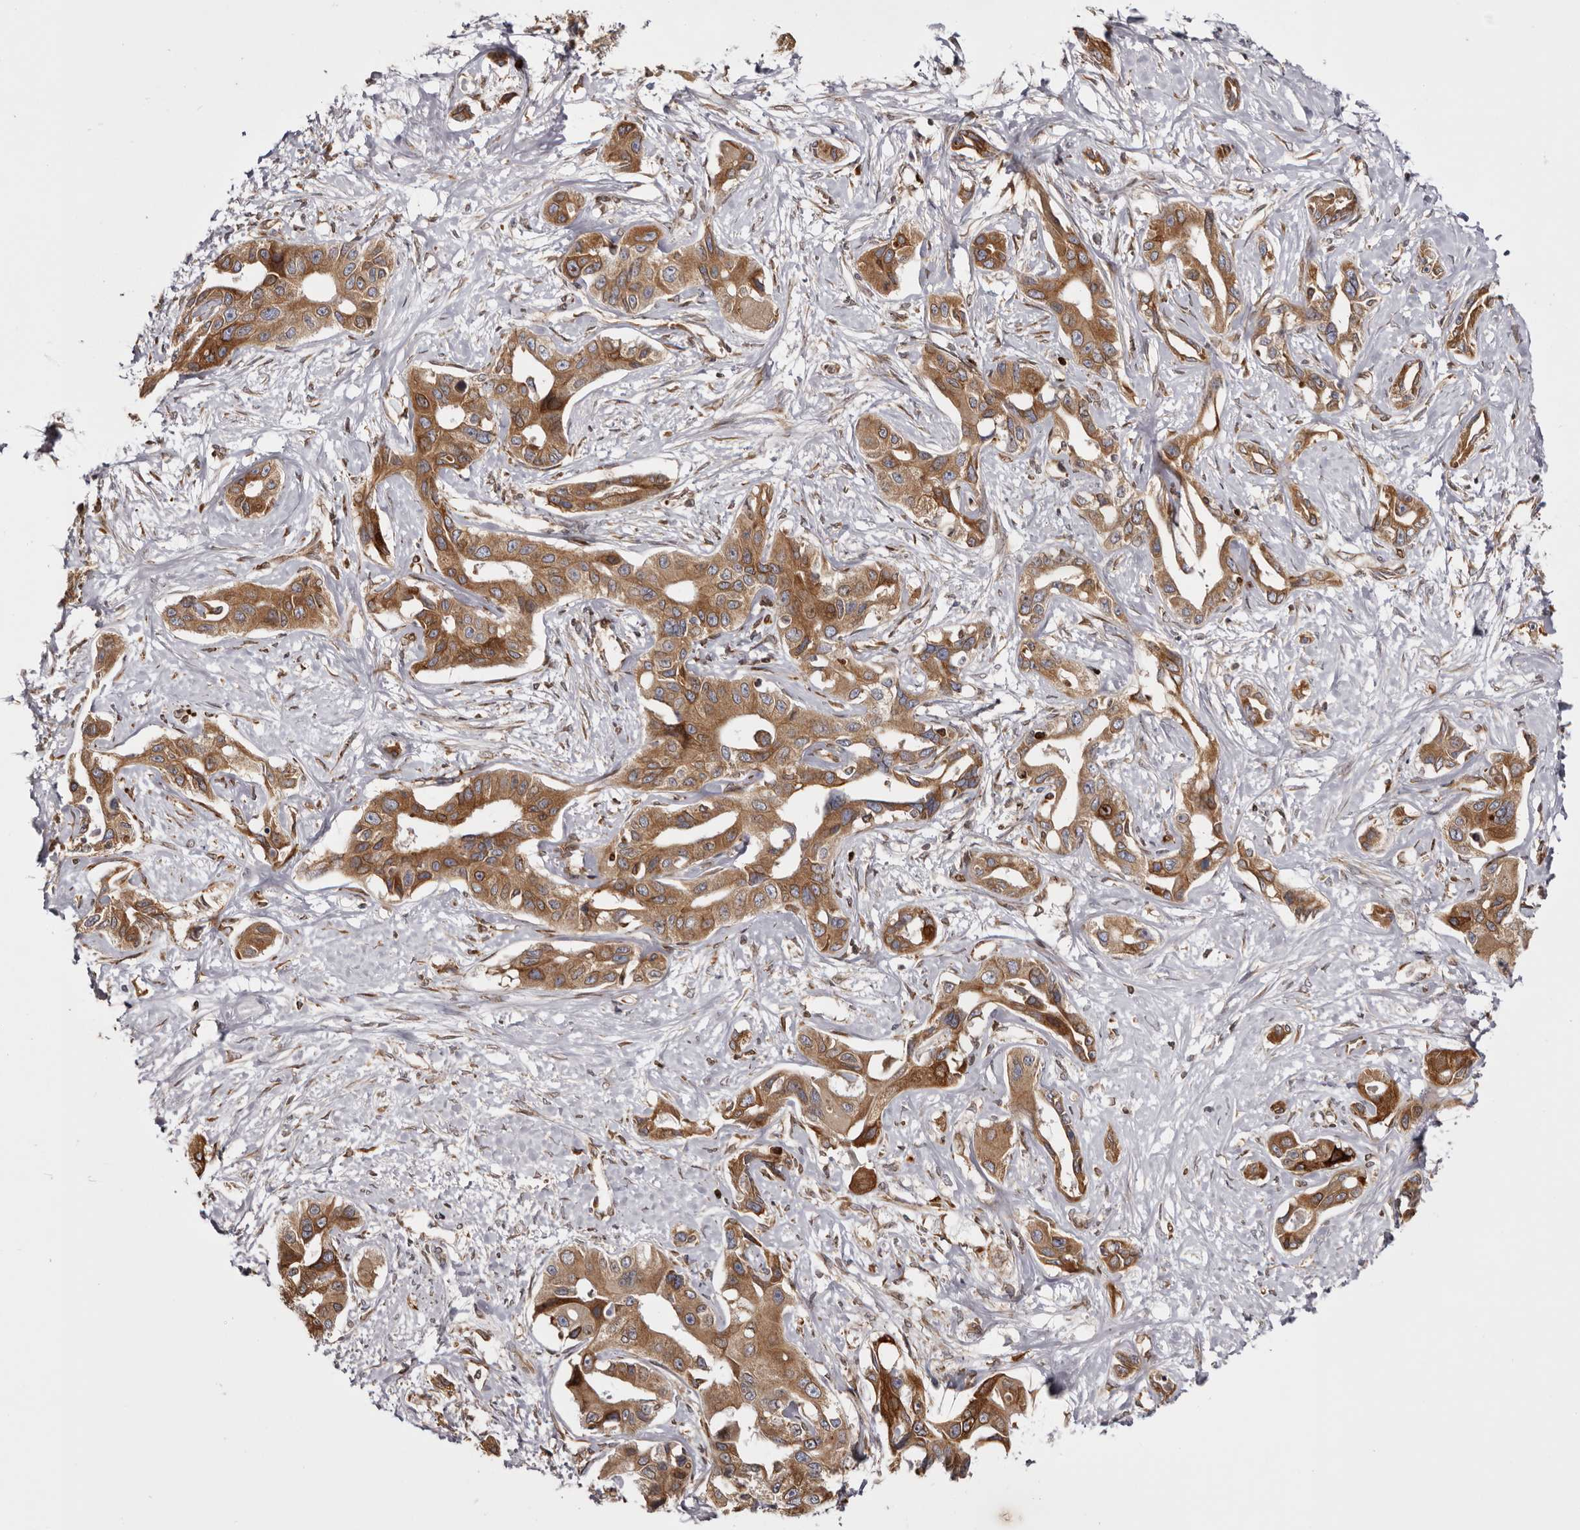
{"staining": {"intensity": "moderate", "quantity": ">75%", "location": "cytoplasmic/membranous"}, "tissue": "liver cancer", "cell_type": "Tumor cells", "image_type": "cancer", "snomed": [{"axis": "morphology", "description": "Cholangiocarcinoma"}, {"axis": "topography", "description": "Liver"}], "caption": "There is medium levels of moderate cytoplasmic/membranous staining in tumor cells of cholangiocarcinoma (liver), as demonstrated by immunohistochemical staining (brown color).", "gene": "C4orf3", "patient": {"sex": "male", "age": 59}}